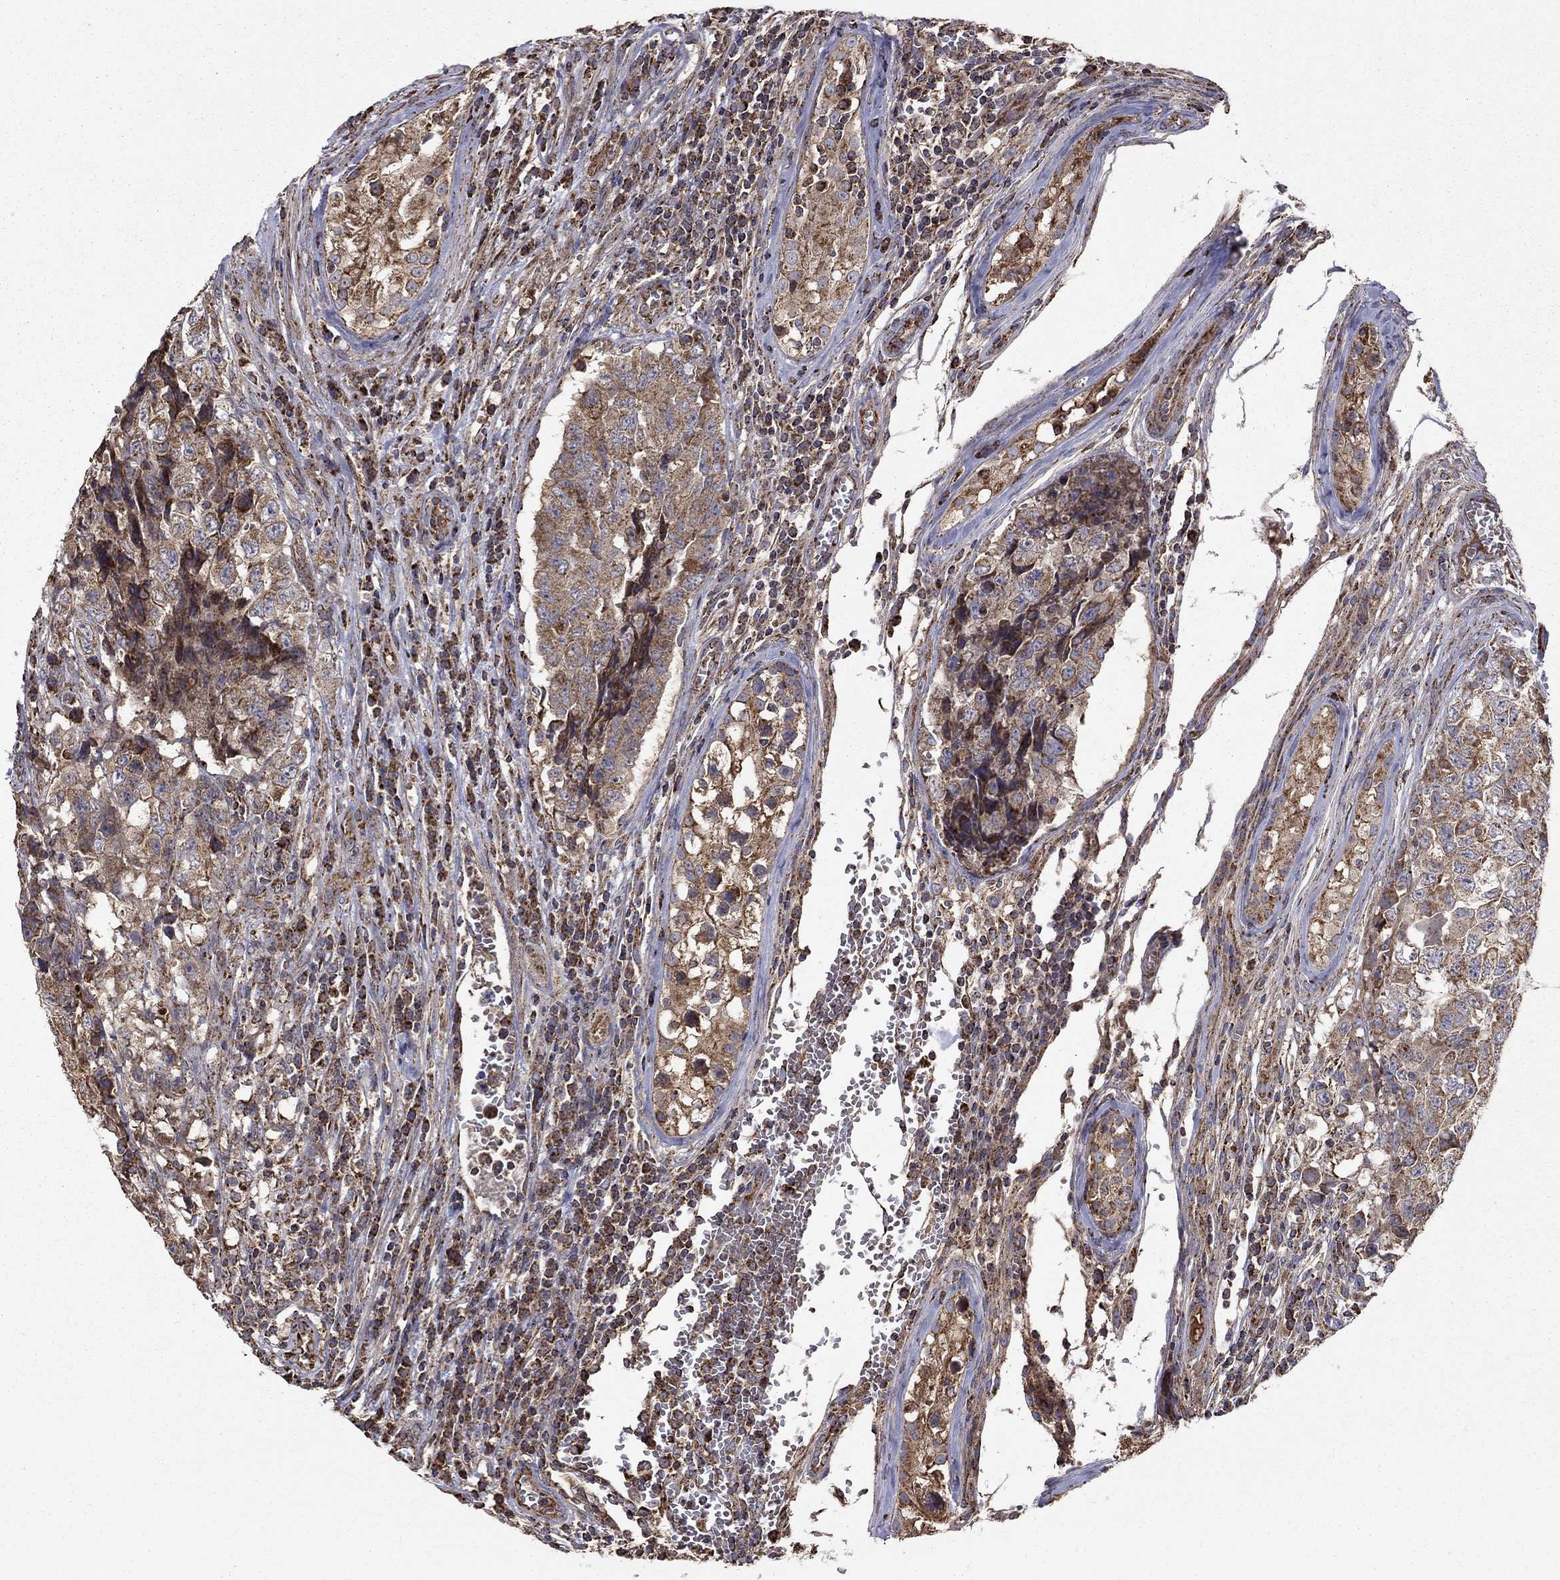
{"staining": {"intensity": "moderate", "quantity": ">75%", "location": "cytoplasmic/membranous"}, "tissue": "testis cancer", "cell_type": "Tumor cells", "image_type": "cancer", "snomed": [{"axis": "morphology", "description": "Carcinoma, Embryonal, NOS"}, {"axis": "topography", "description": "Testis"}], "caption": "Immunohistochemistry of human testis cancer exhibits medium levels of moderate cytoplasmic/membranous positivity in approximately >75% of tumor cells.", "gene": "NDUFS8", "patient": {"sex": "male", "age": 23}}